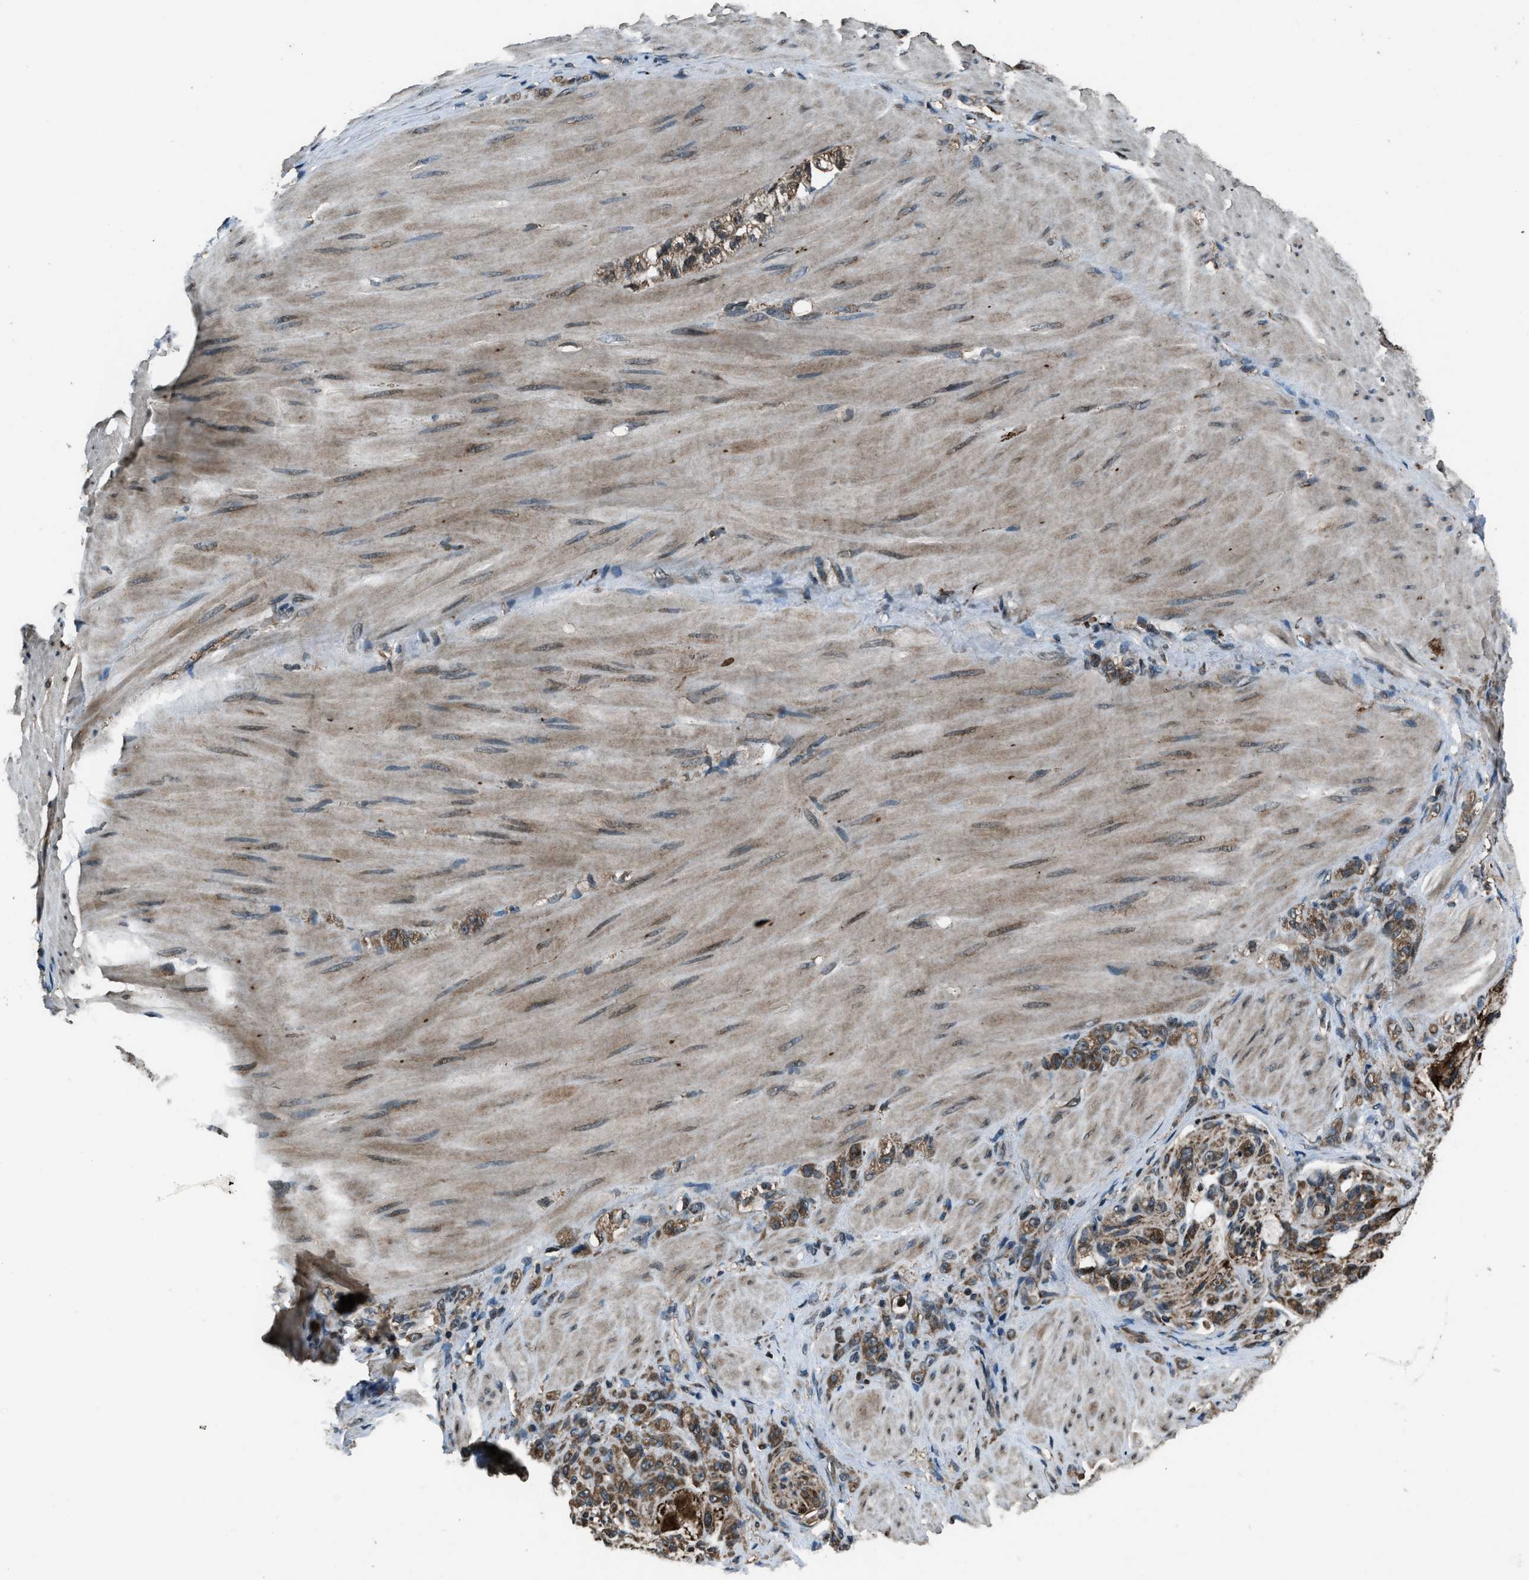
{"staining": {"intensity": "moderate", "quantity": ">75%", "location": "cytoplasmic/membranous"}, "tissue": "stomach cancer", "cell_type": "Tumor cells", "image_type": "cancer", "snomed": [{"axis": "morphology", "description": "Normal tissue, NOS"}, {"axis": "morphology", "description": "Adenocarcinoma, NOS"}, {"axis": "topography", "description": "Stomach"}], "caption": "Protein positivity by immunohistochemistry (IHC) displays moderate cytoplasmic/membranous staining in approximately >75% of tumor cells in adenocarcinoma (stomach).", "gene": "TRIM4", "patient": {"sex": "male", "age": 82}}